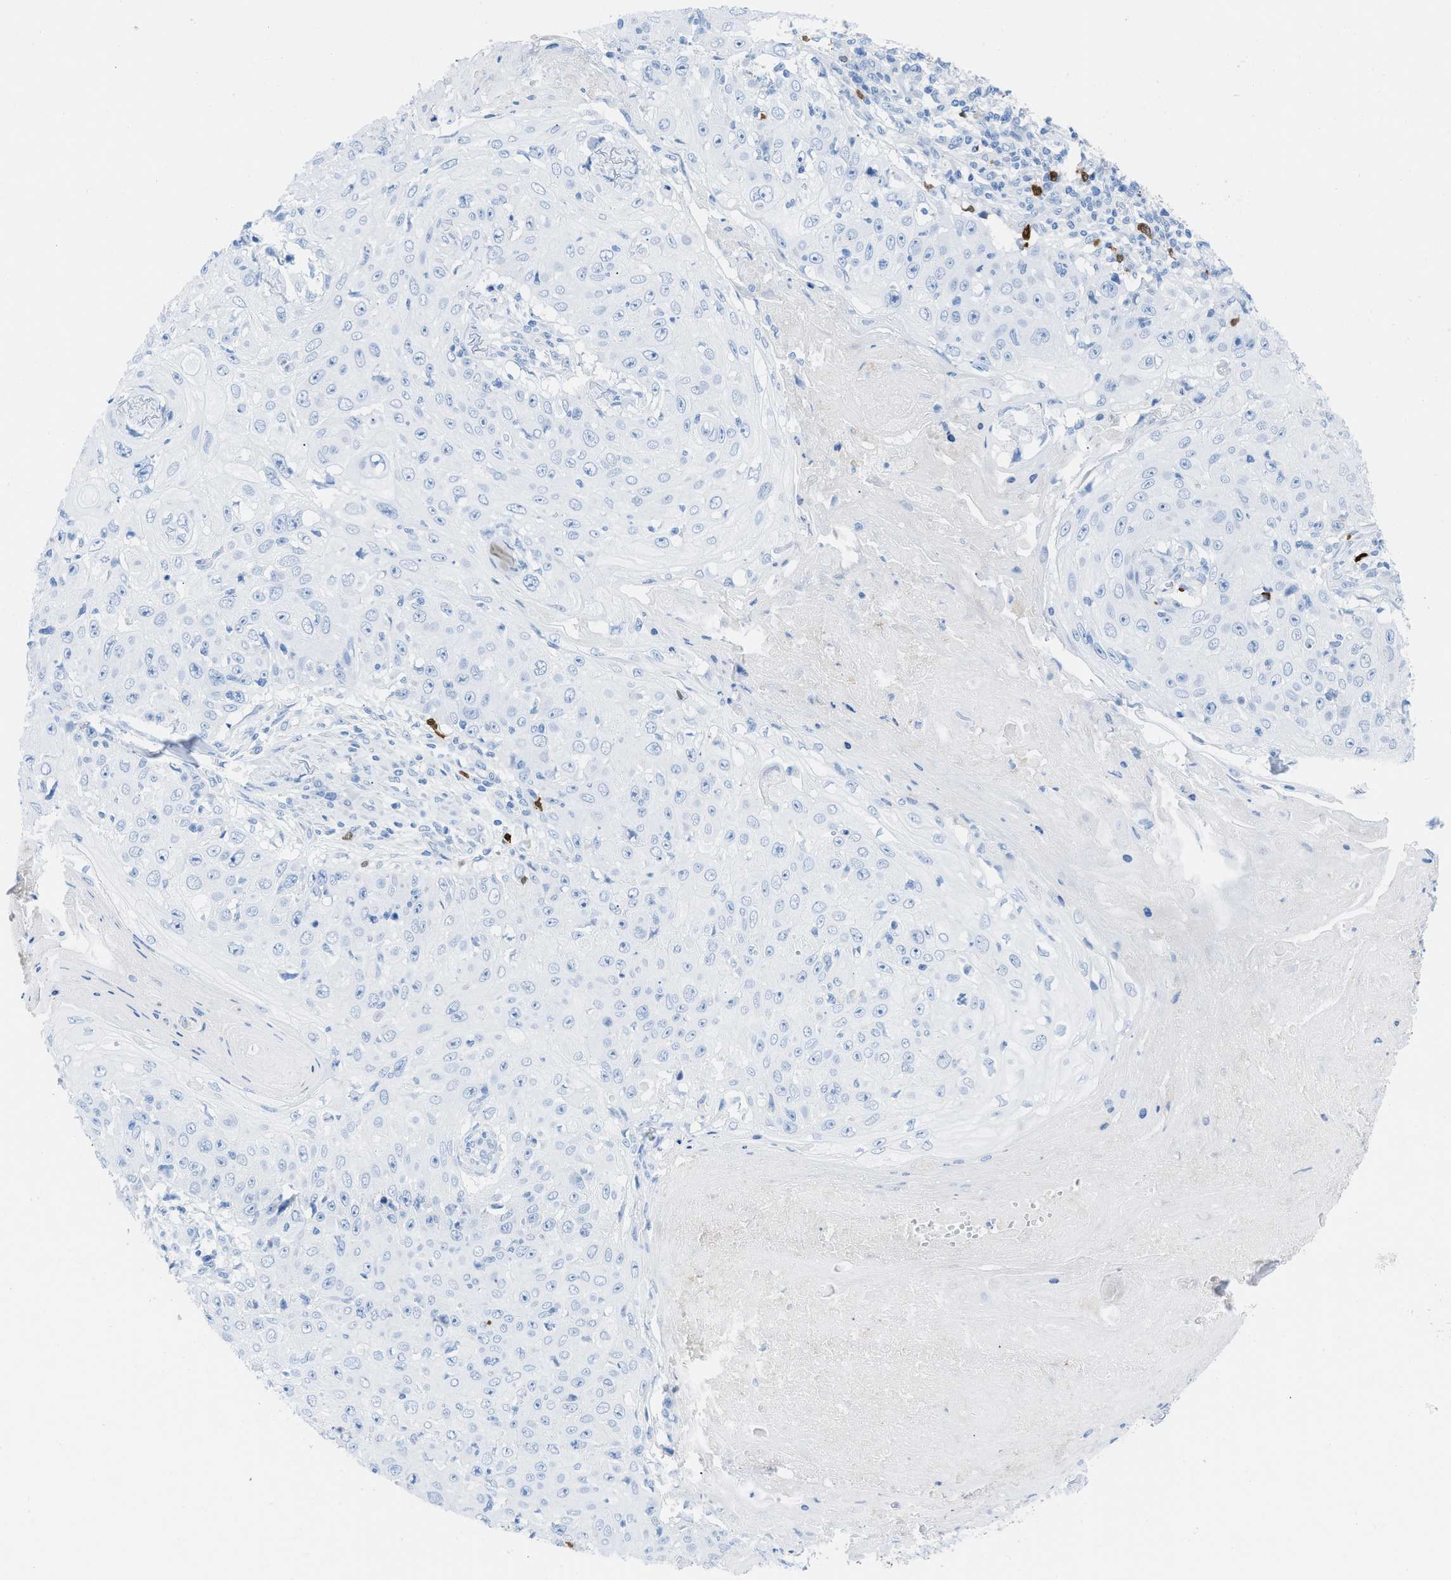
{"staining": {"intensity": "negative", "quantity": "none", "location": "none"}, "tissue": "skin cancer", "cell_type": "Tumor cells", "image_type": "cancer", "snomed": [{"axis": "morphology", "description": "Squamous cell carcinoma, NOS"}, {"axis": "topography", "description": "Skin"}], "caption": "Immunohistochemistry (IHC) micrograph of neoplastic tissue: human skin squamous cell carcinoma stained with DAB shows no significant protein positivity in tumor cells. Nuclei are stained in blue.", "gene": "TCL1A", "patient": {"sex": "male", "age": 86}}